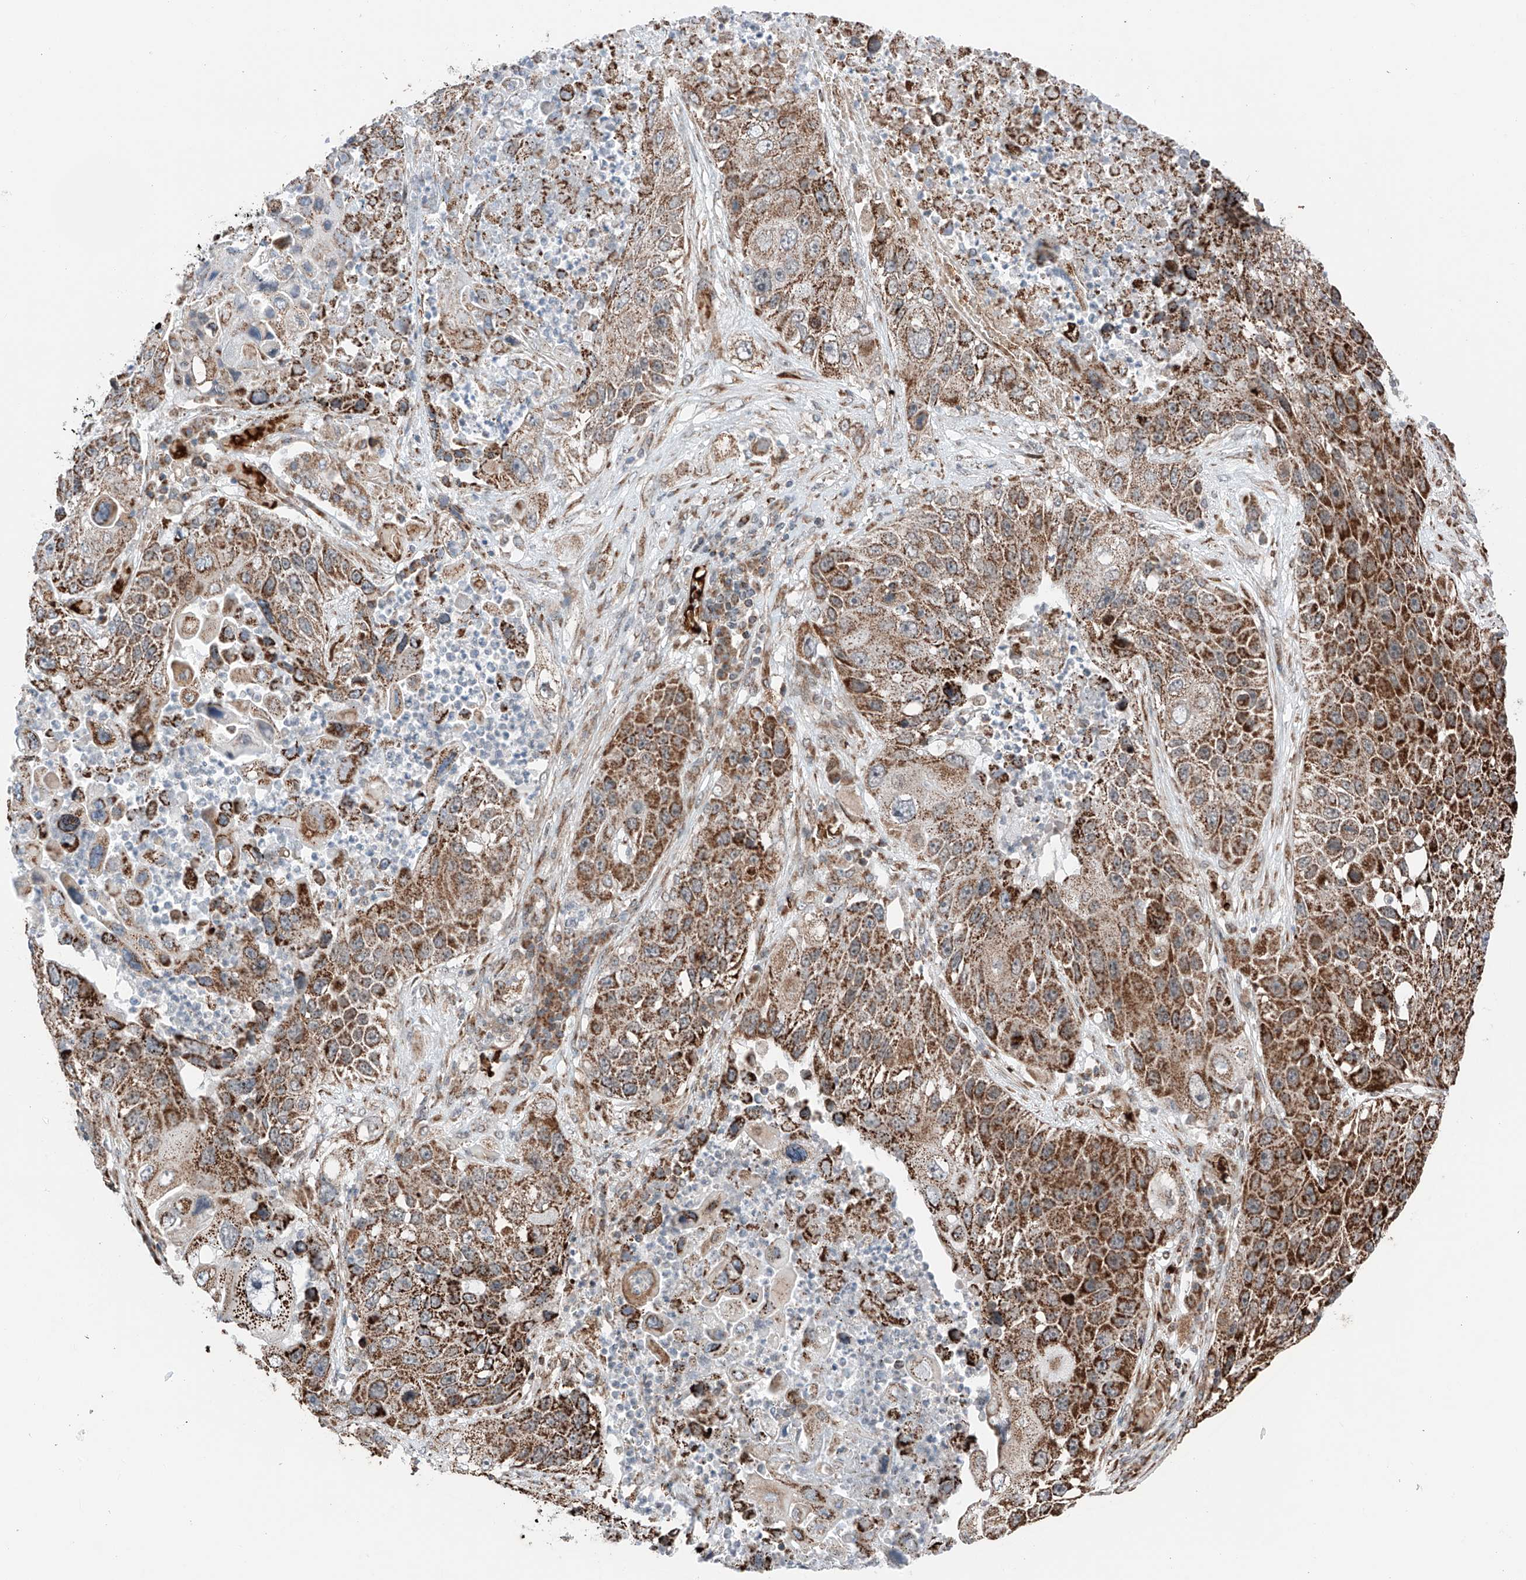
{"staining": {"intensity": "strong", "quantity": ">75%", "location": "cytoplasmic/membranous"}, "tissue": "lung cancer", "cell_type": "Tumor cells", "image_type": "cancer", "snomed": [{"axis": "morphology", "description": "Squamous cell carcinoma, NOS"}, {"axis": "topography", "description": "Lung"}], "caption": "Lung cancer (squamous cell carcinoma) stained for a protein (brown) demonstrates strong cytoplasmic/membranous positive expression in approximately >75% of tumor cells.", "gene": "ZSCAN29", "patient": {"sex": "male", "age": 61}}